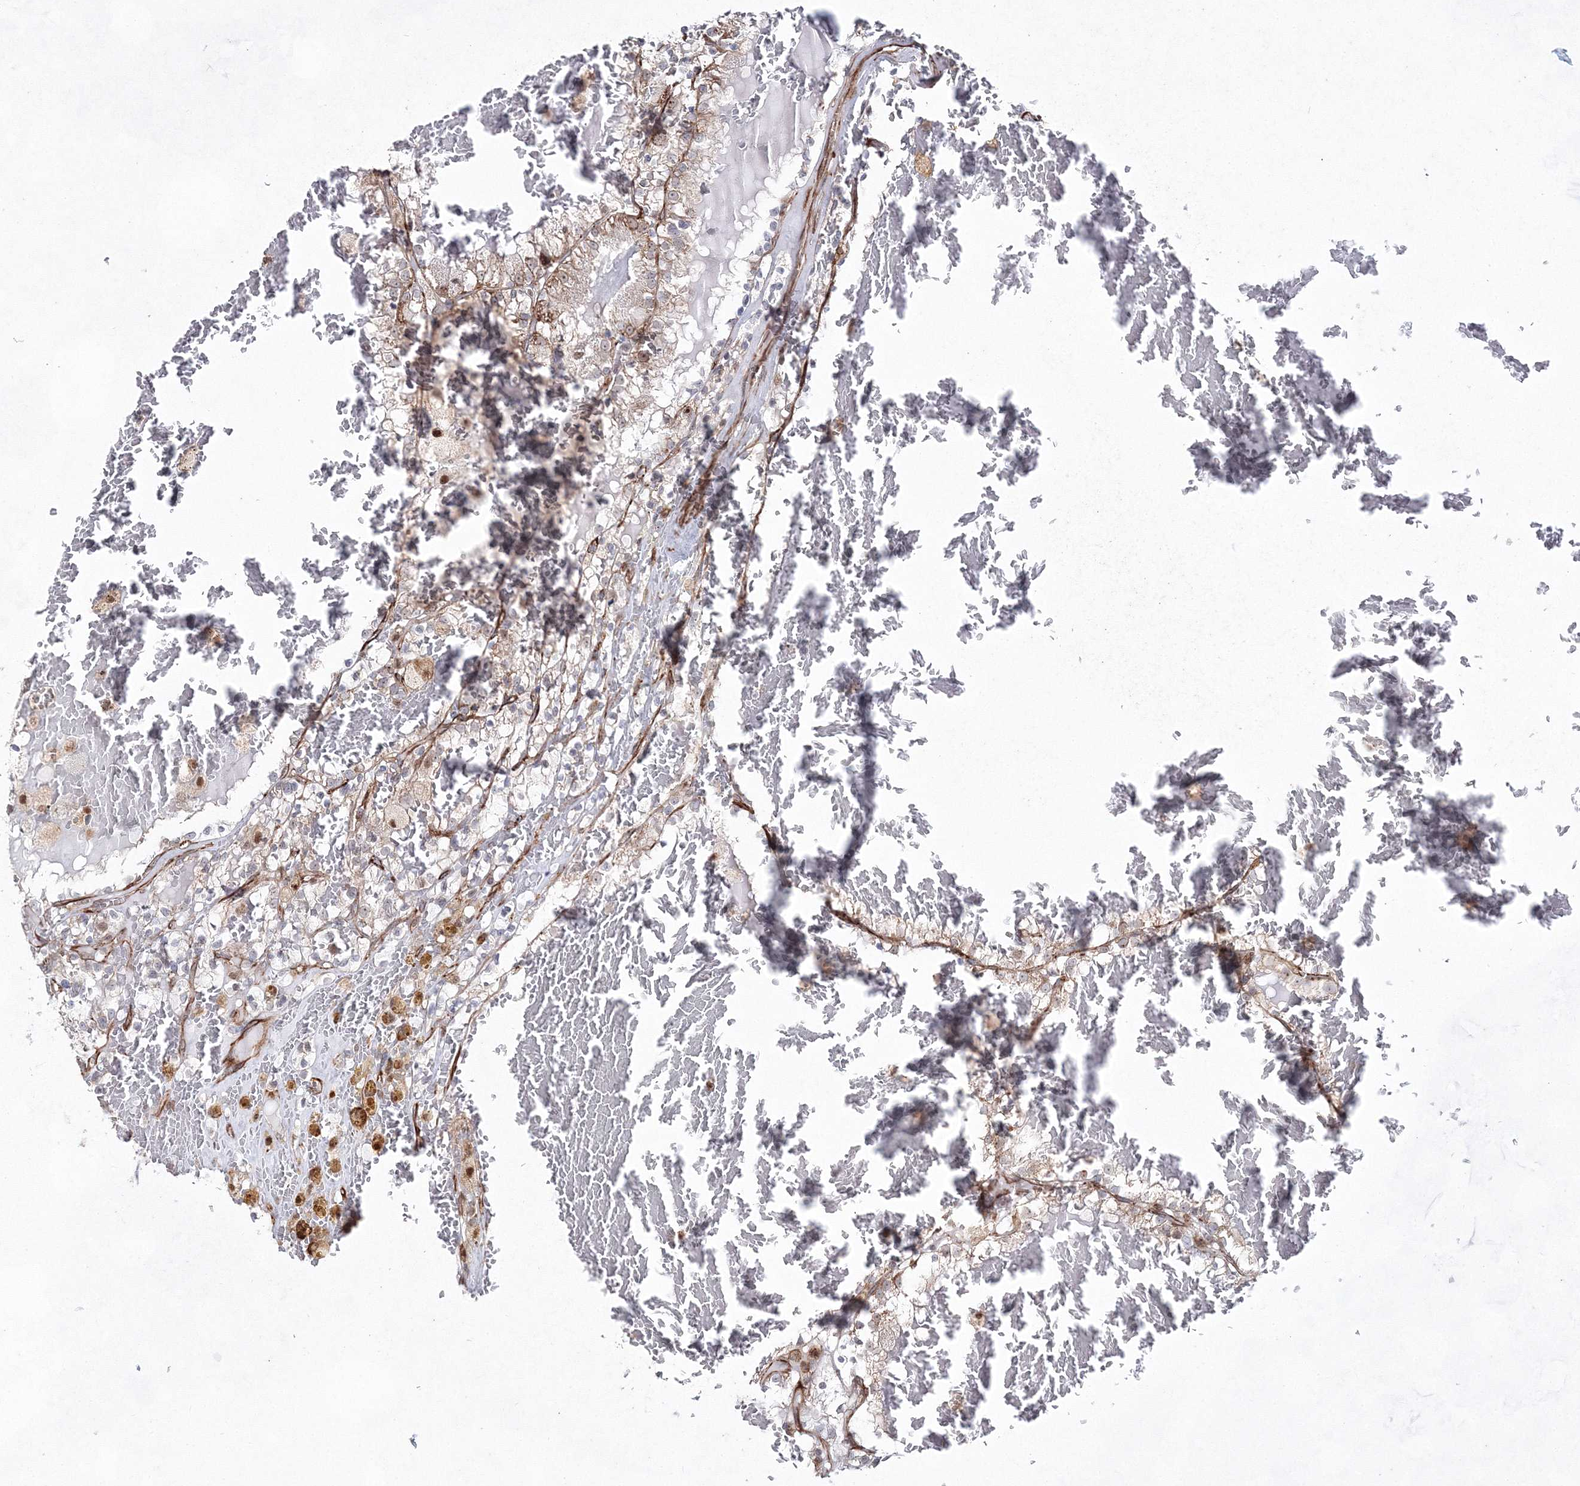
{"staining": {"intensity": "weak", "quantity": "25%-75%", "location": "cytoplasmic/membranous"}, "tissue": "renal cancer", "cell_type": "Tumor cells", "image_type": "cancer", "snomed": [{"axis": "morphology", "description": "Adenocarcinoma, NOS"}, {"axis": "topography", "description": "Kidney"}], "caption": "Protein staining of renal adenocarcinoma tissue exhibits weak cytoplasmic/membranous positivity in about 25%-75% of tumor cells.", "gene": "SNIP1", "patient": {"sex": "female", "age": 56}}